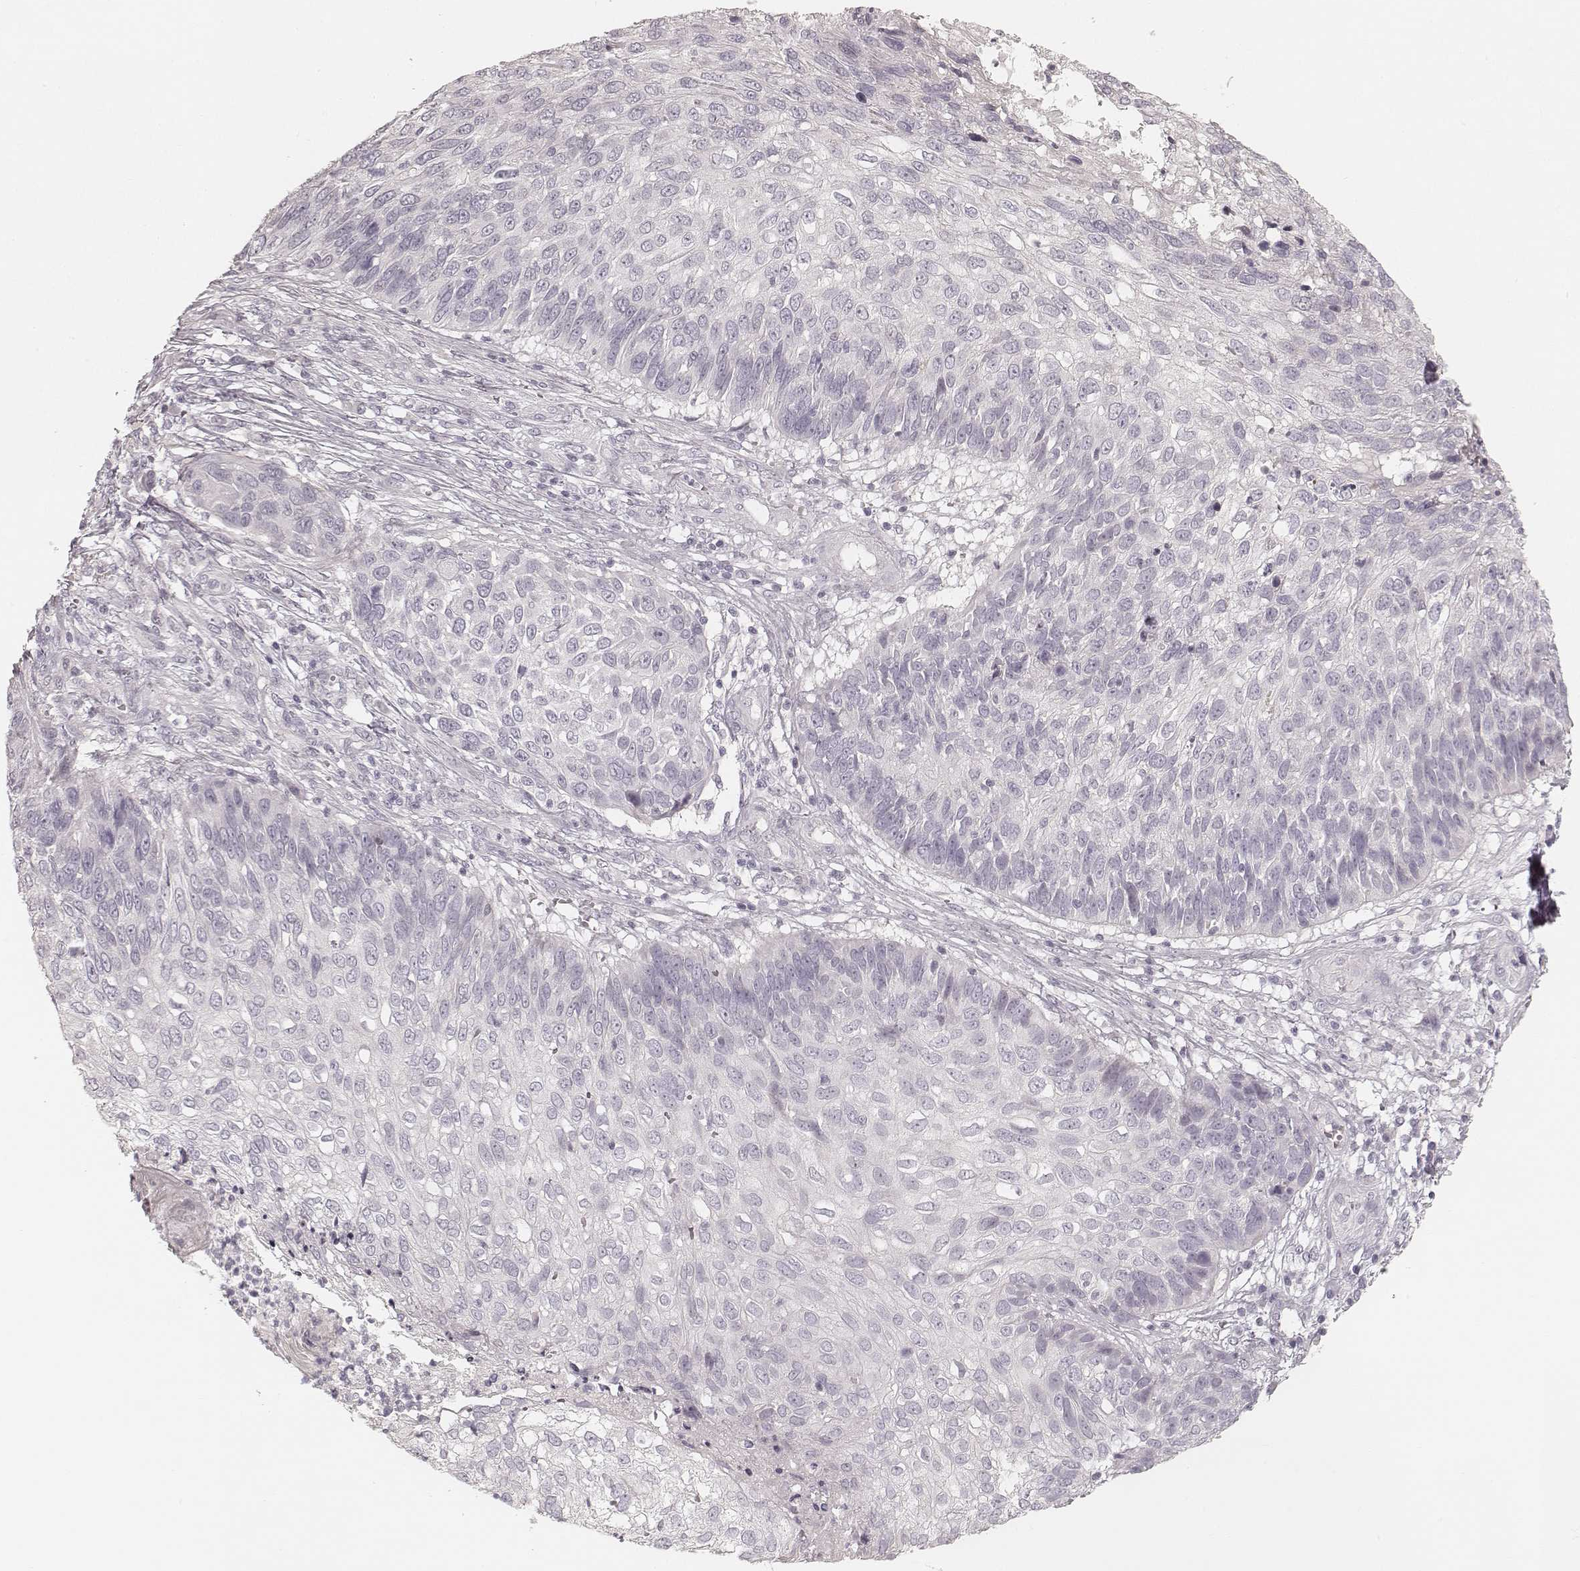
{"staining": {"intensity": "negative", "quantity": "none", "location": "none"}, "tissue": "skin cancer", "cell_type": "Tumor cells", "image_type": "cancer", "snomed": [{"axis": "morphology", "description": "Squamous cell carcinoma, NOS"}, {"axis": "topography", "description": "Skin"}], "caption": "Immunohistochemical staining of skin cancer exhibits no significant positivity in tumor cells.", "gene": "SPATA24", "patient": {"sex": "male", "age": 92}}